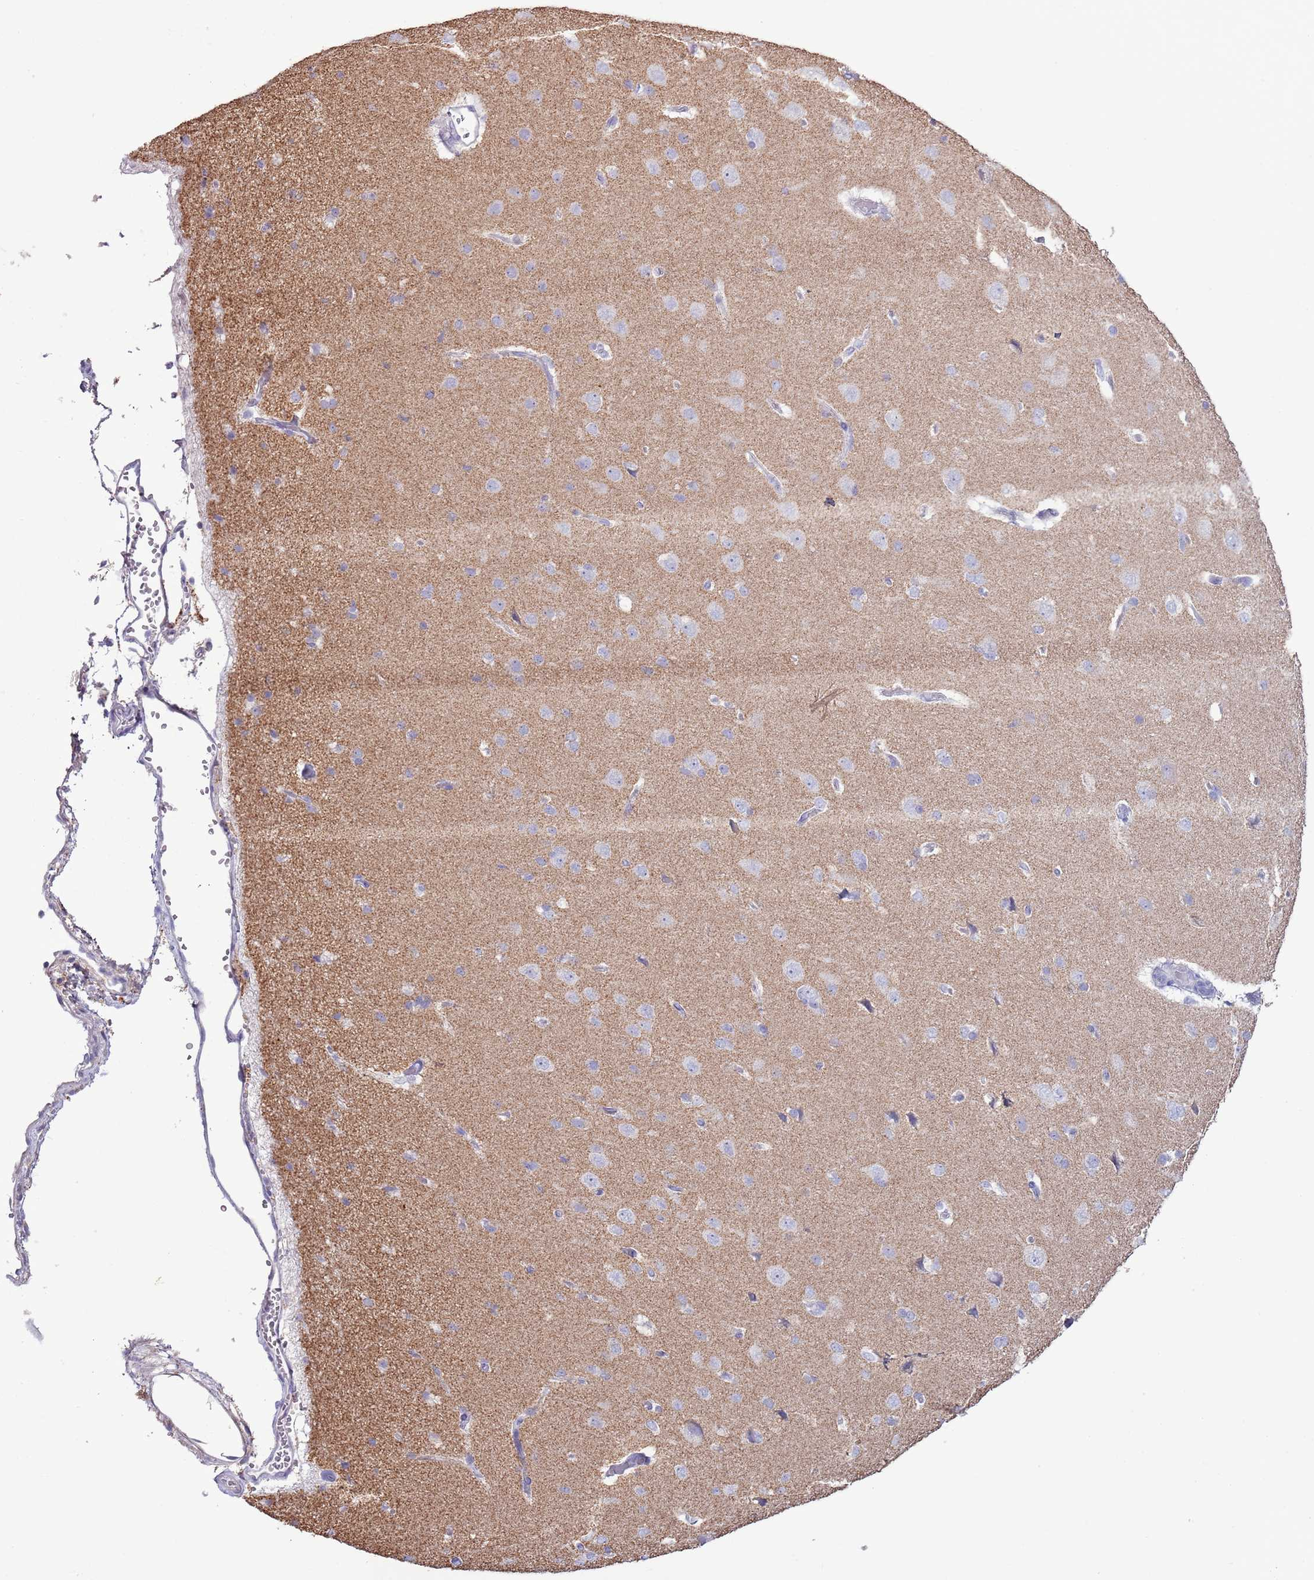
{"staining": {"intensity": "negative", "quantity": "none", "location": "none"}, "tissue": "cerebral cortex", "cell_type": "Endothelial cells", "image_type": "normal", "snomed": [{"axis": "morphology", "description": "Normal tissue, NOS"}, {"axis": "topography", "description": "Cerebral cortex"}], "caption": "This is a histopathology image of immunohistochemistry staining of benign cerebral cortex, which shows no expression in endothelial cells. The staining was performed using DAB to visualize the protein expression in brown, while the nuclei were stained in blue with hematoxylin (Magnification: 20x).", "gene": "SLC23A1", "patient": {"sex": "male", "age": 62}}